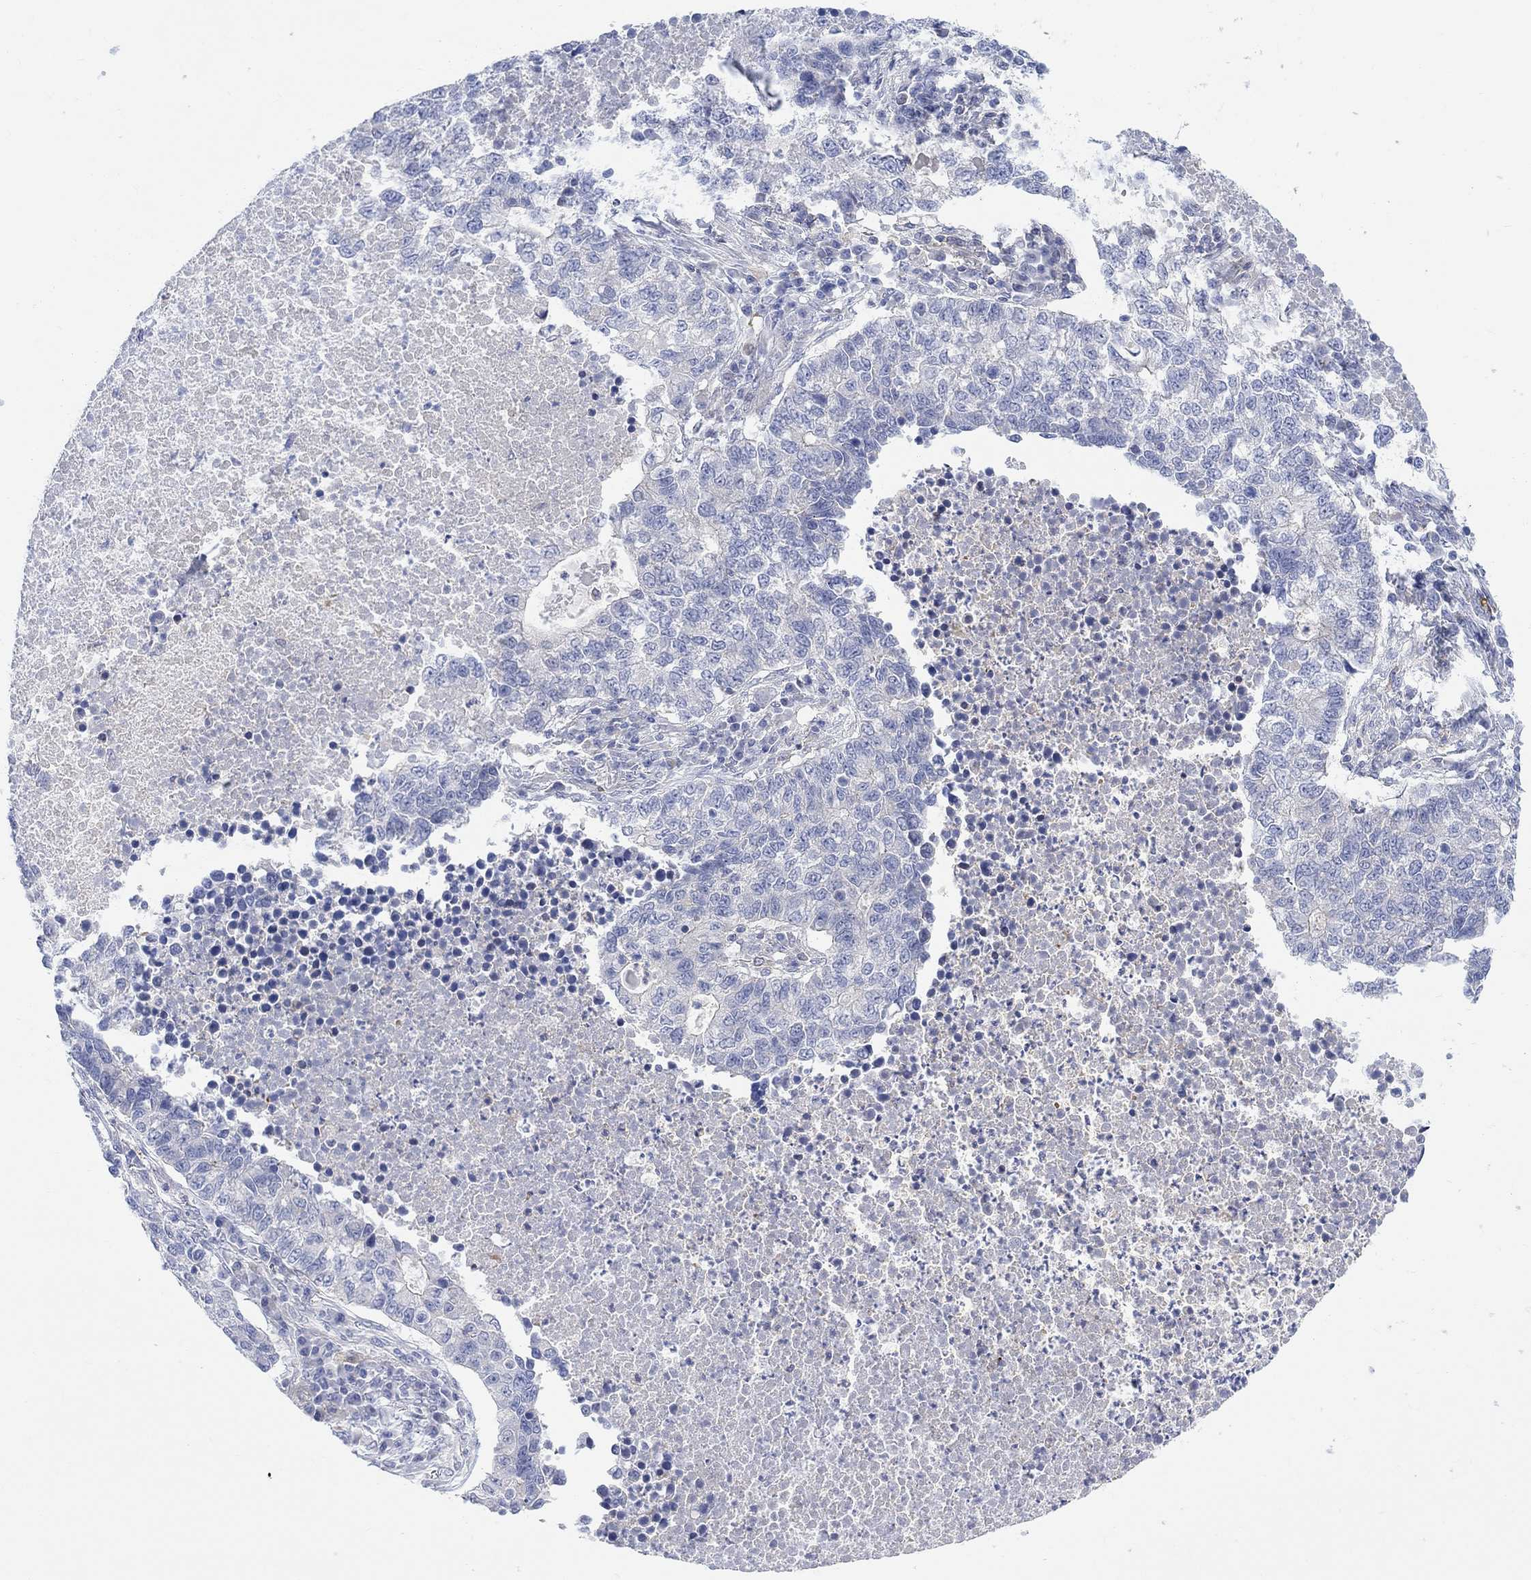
{"staining": {"intensity": "negative", "quantity": "none", "location": "none"}, "tissue": "lung cancer", "cell_type": "Tumor cells", "image_type": "cancer", "snomed": [{"axis": "morphology", "description": "Adenocarcinoma, NOS"}, {"axis": "topography", "description": "Lung"}], "caption": "Tumor cells are negative for protein expression in human adenocarcinoma (lung). The staining was performed using DAB to visualize the protein expression in brown, while the nuclei were stained in blue with hematoxylin (Magnification: 20x).", "gene": "ARSK", "patient": {"sex": "male", "age": 57}}